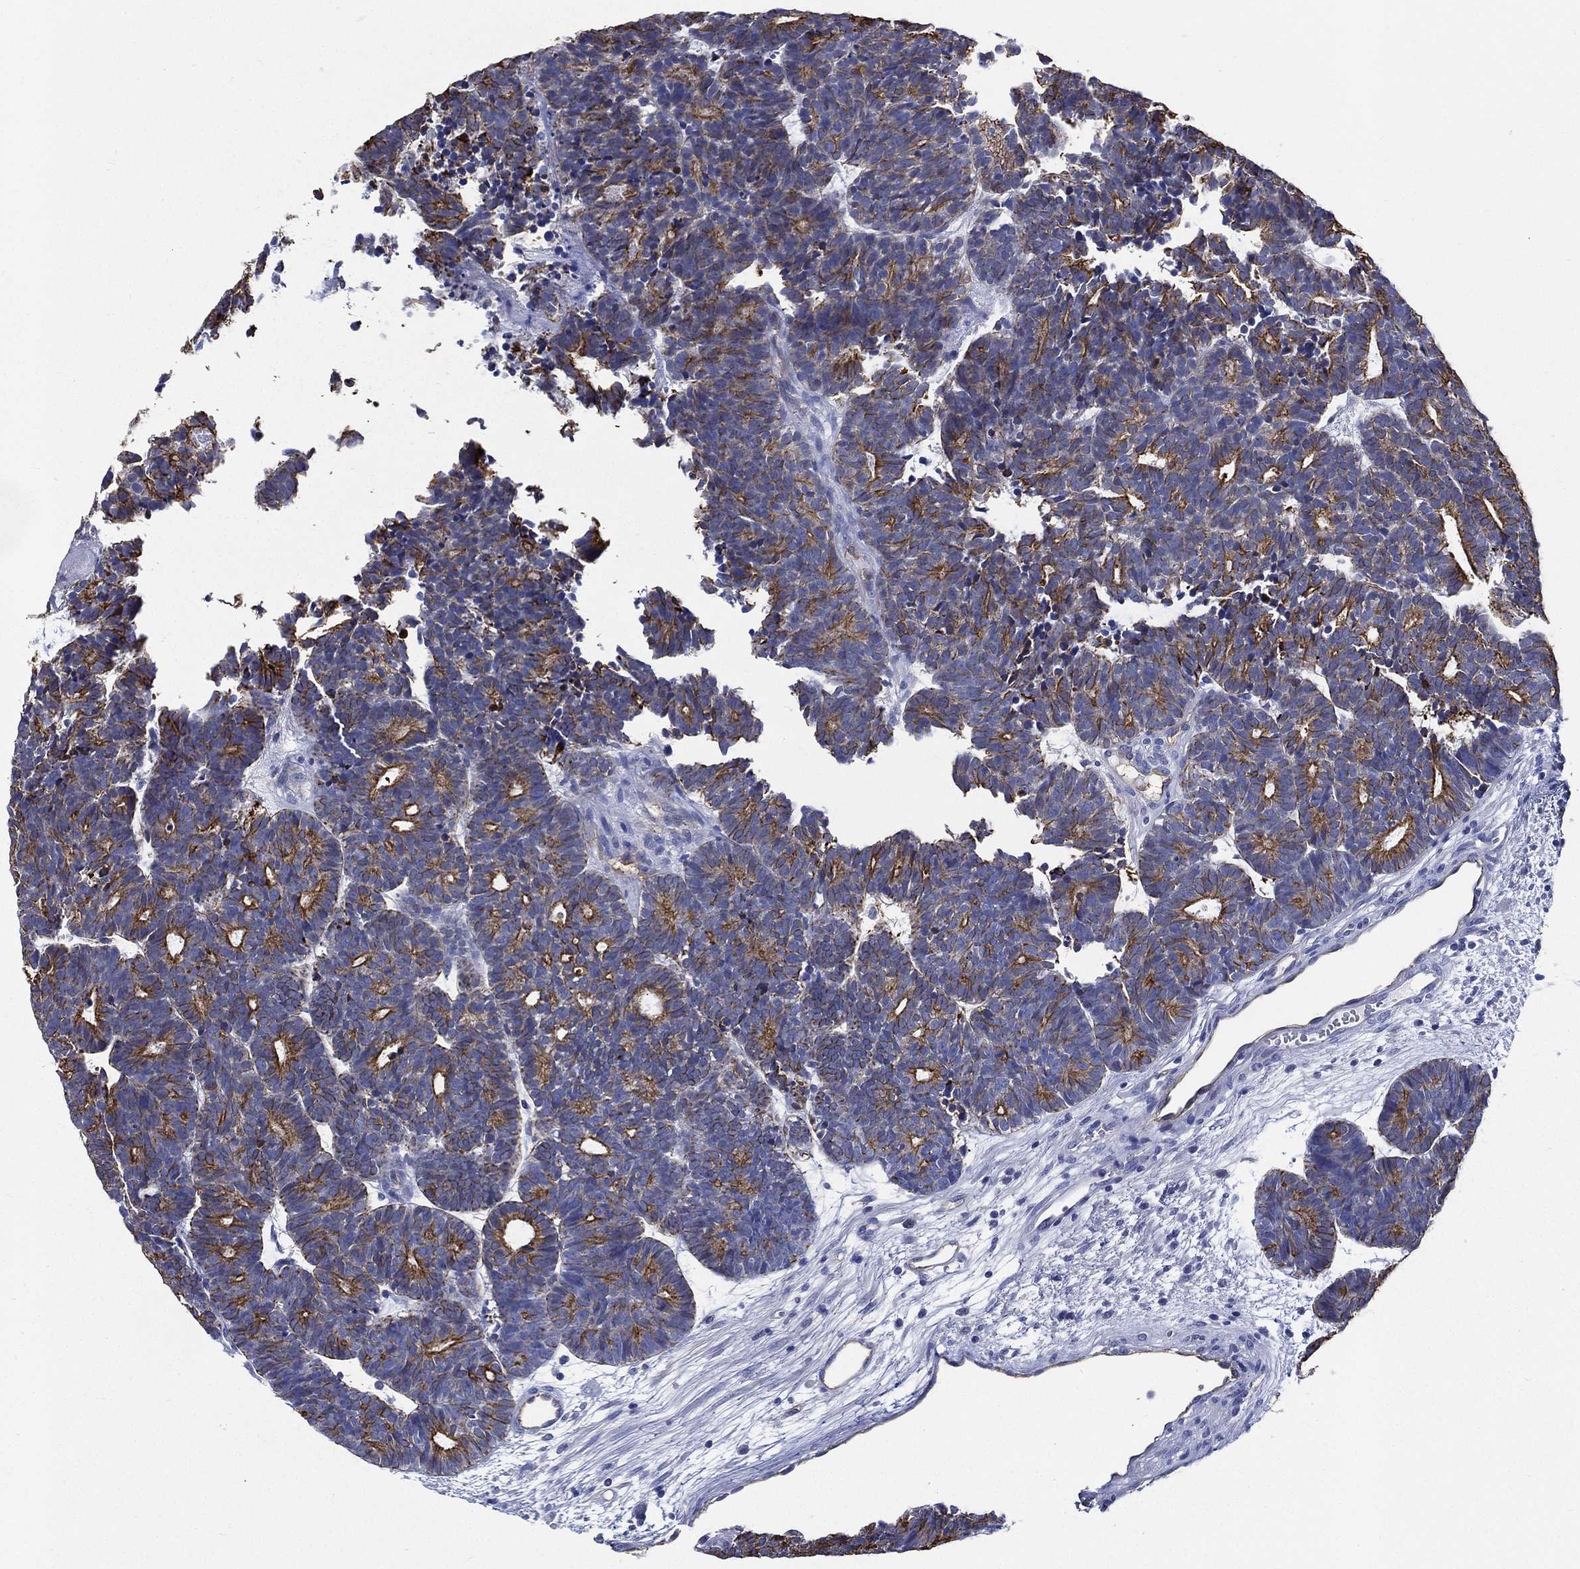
{"staining": {"intensity": "strong", "quantity": "25%-75%", "location": "cytoplasmic/membranous"}, "tissue": "head and neck cancer", "cell_type": "Tumor cells", "image_type": "cancer", "snomed": [{"axis": "morphology", "description": "Adenocarcinoma, NOS"}, {"axis": "topography", "description": "Head-Neck"}], "caption": "Immunohistochemical staining of human head and neck adenocarcinoma displays high levels of strong cytoplasmic/membranous protein positivity in about 25%-75% of tumor cells. The staining was performed using DAB to visualize the protein expression in brown, while the nuclei were stained in blue with hematoxylin (Magnification: 20x).", "gene": "NEDD9", "patient": {"sex": "female", "age": 81}}